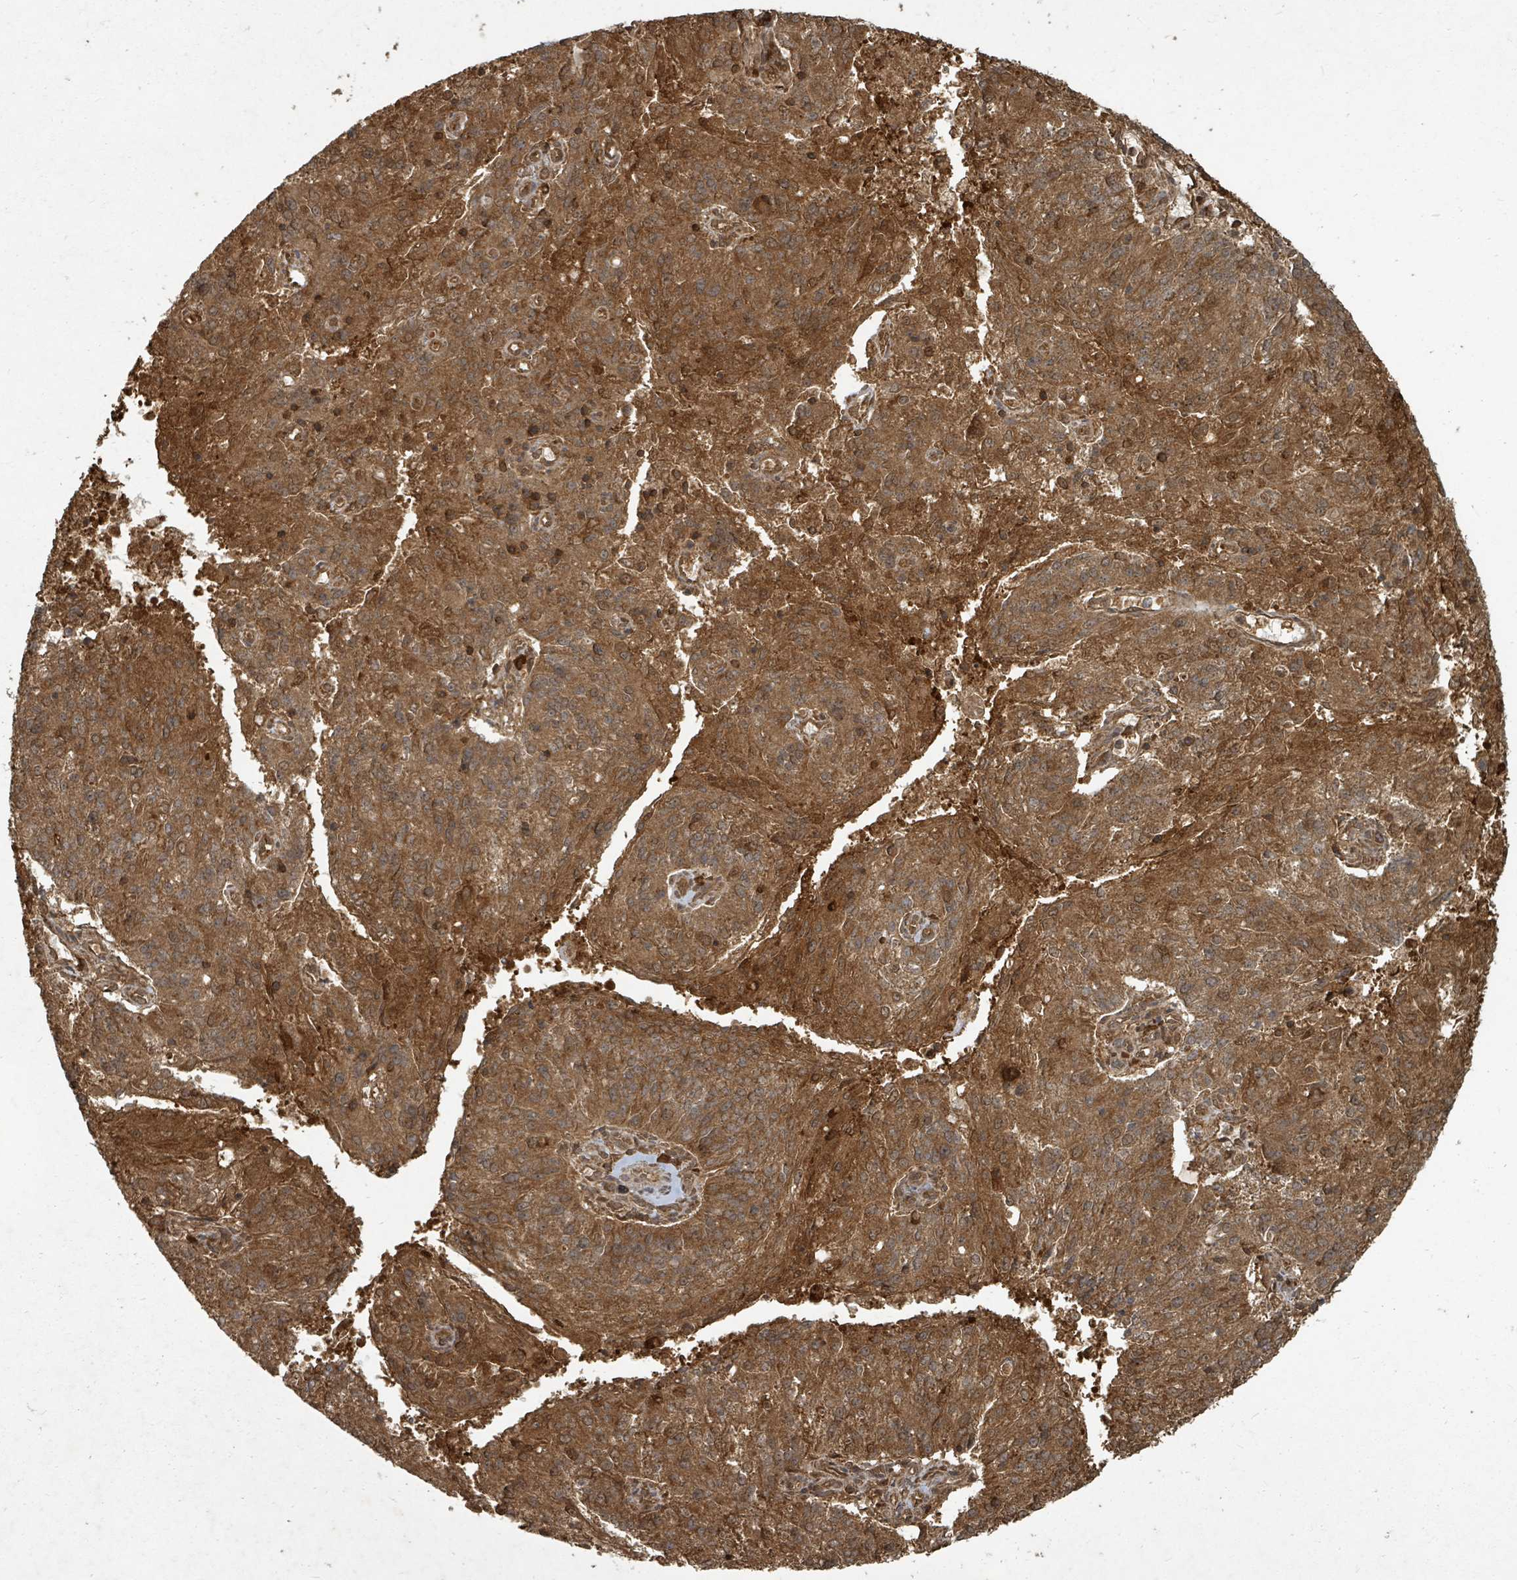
{"staining": {"intensity": "strong", "quantity": ">75%", "location": "cytoplasmic/membranous,nuclear"}, "tissue": "endometrial cancer", "cell_type": "Tumor cells", "image_type": "cancer", "snomed": [{"axis": "morphology", "description": "Adenocarcinoma, NOS"}, {"axis": "topography", "description": "Endometrium"}], "caption": "Protein expression analysis of human adenocarcinoma (endometrial) reveals strong cytoplasmic/membranous and nuclear expression in about >75% of tumor cells.", "gene": "KDM4E", "patient": {"sex": "female", "age": 82}}